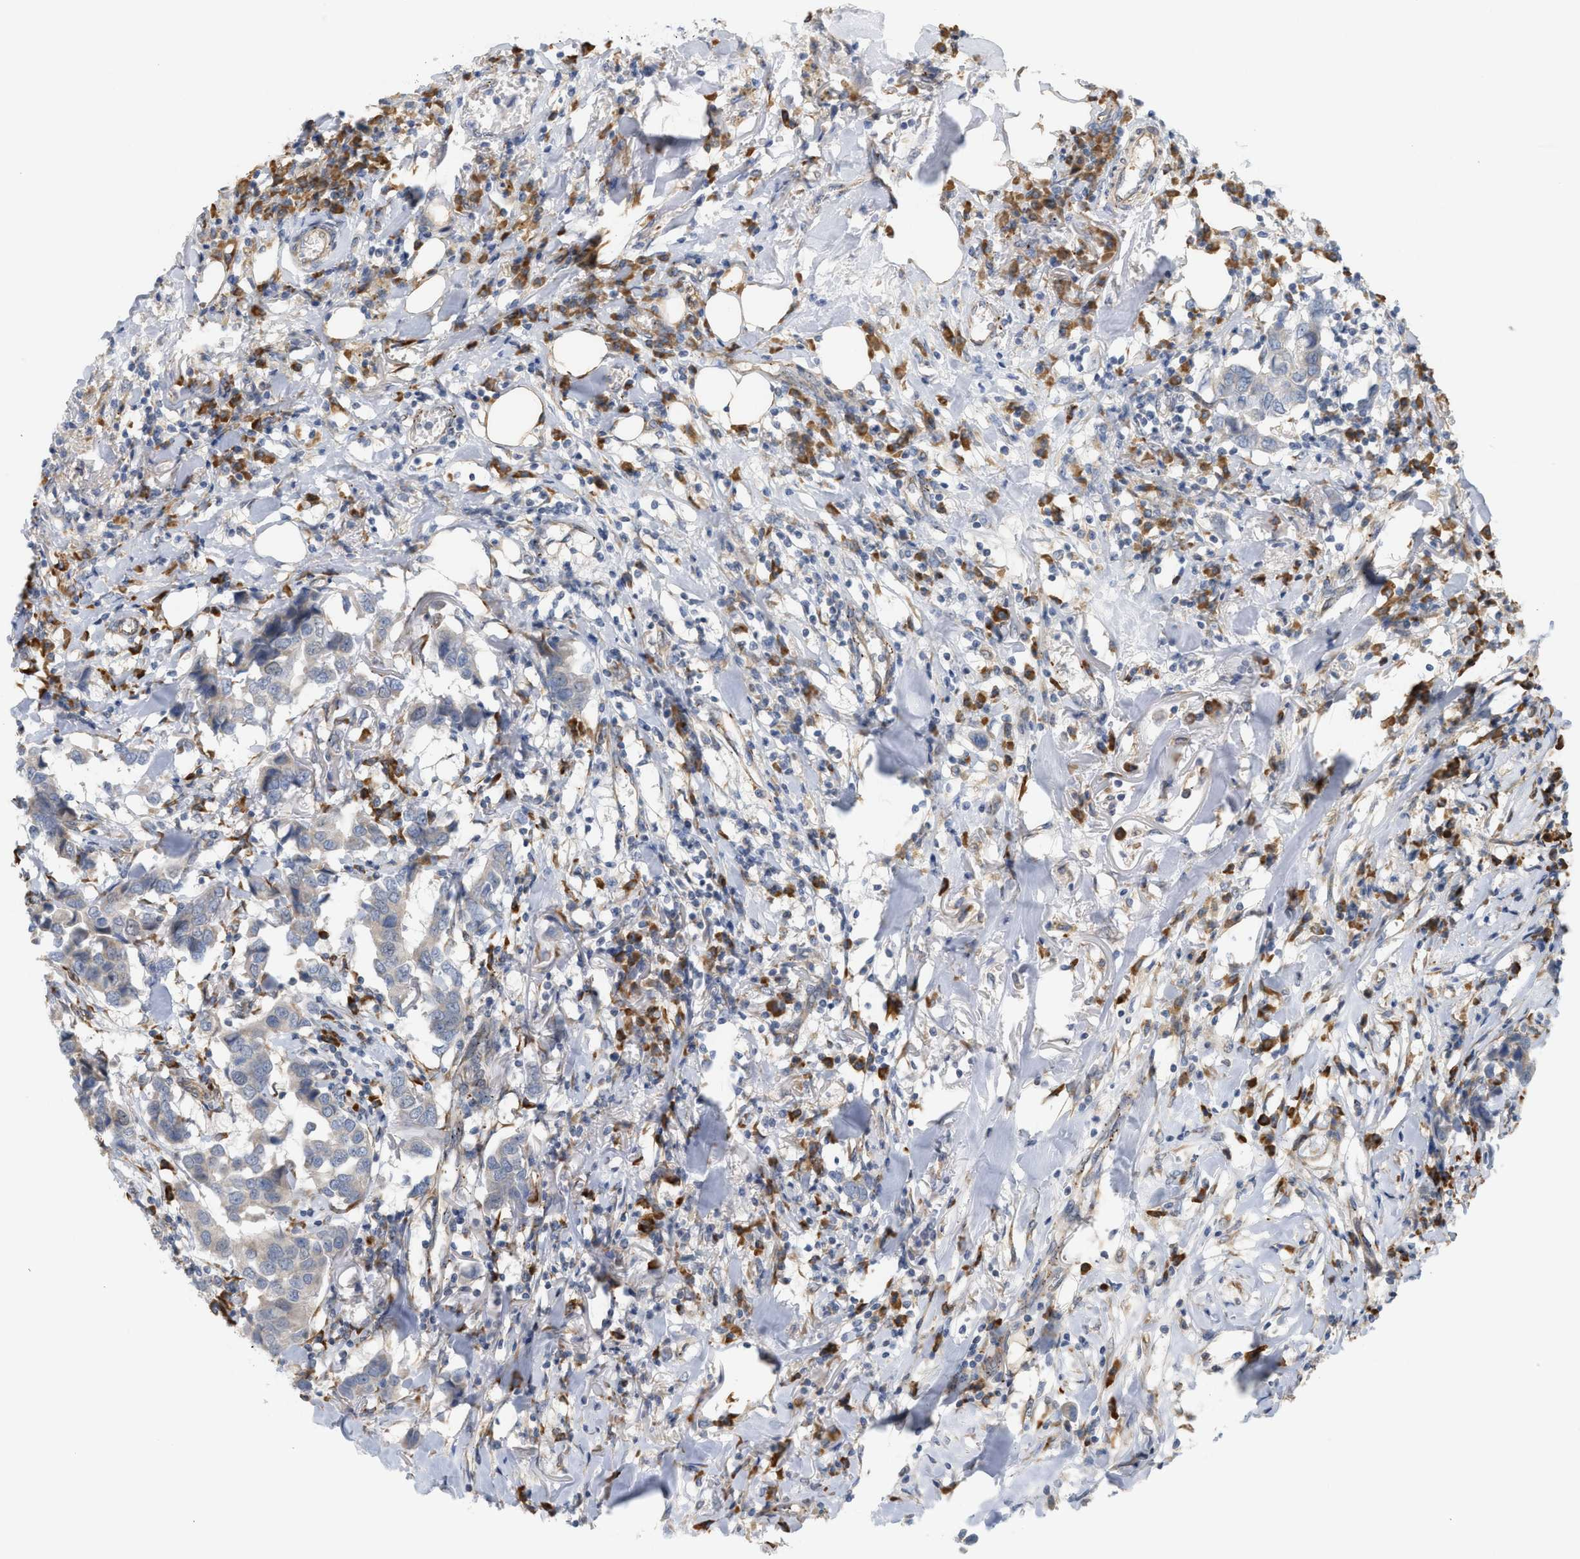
{"staining": {"intensity": "negative", "quantity": "none", "location": "none"}, "tissue": "breast cancer", "cell_type": "Tumor cells", "image_type": "cancer", "snomed": [{"axis": "morphology", "description": "Duct carcinoma"}, {"axis": "topography", "description": "Breast"}], "caption": "Immunohistochemical staining of human breast cancer demonstrates no significant staining in tumor cells.", "gene": "SVOP", "patient": {"sex": "female", "age": 80}}